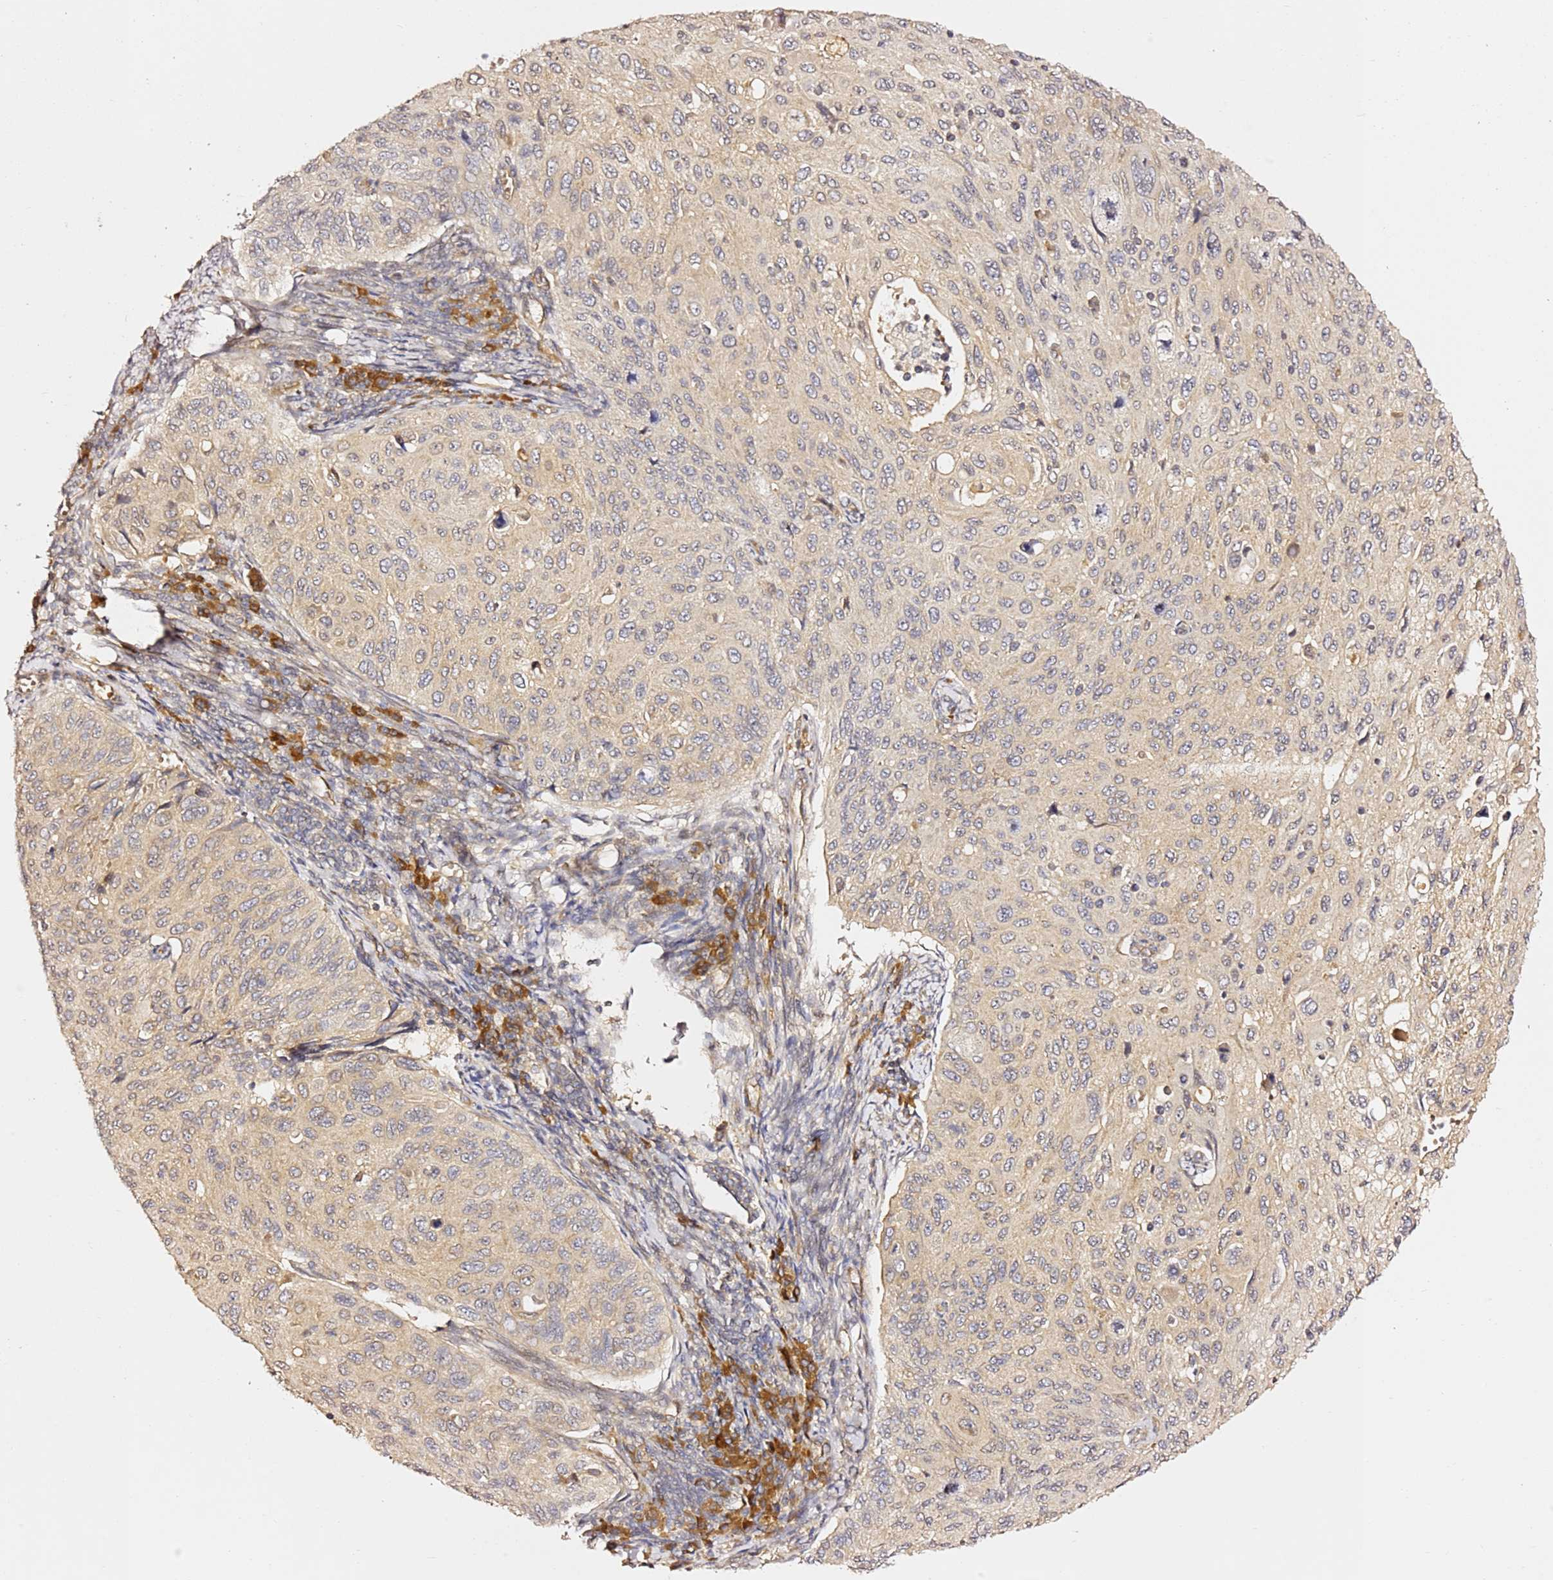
{"staining": {"intensity": "weak", "quantity": "<25%", "location": "cytoplasmic/membranous"}, "tissue": "cervical cancer", "cell_type": "Tumor cells", "image_type": "cancer", "snomed": [{"axis": "morphology", "description": "Squamous cell carcinoma, NOS"}, {"axis": "topography", "description": "Cervix"}], "caption": "A histopathology image of human cervical cancer (squamous cell carcinoma) is negative for staining in tumor cells.", "gene": "OSBPL2", "patient": {"sex": "female", "age": 70}}